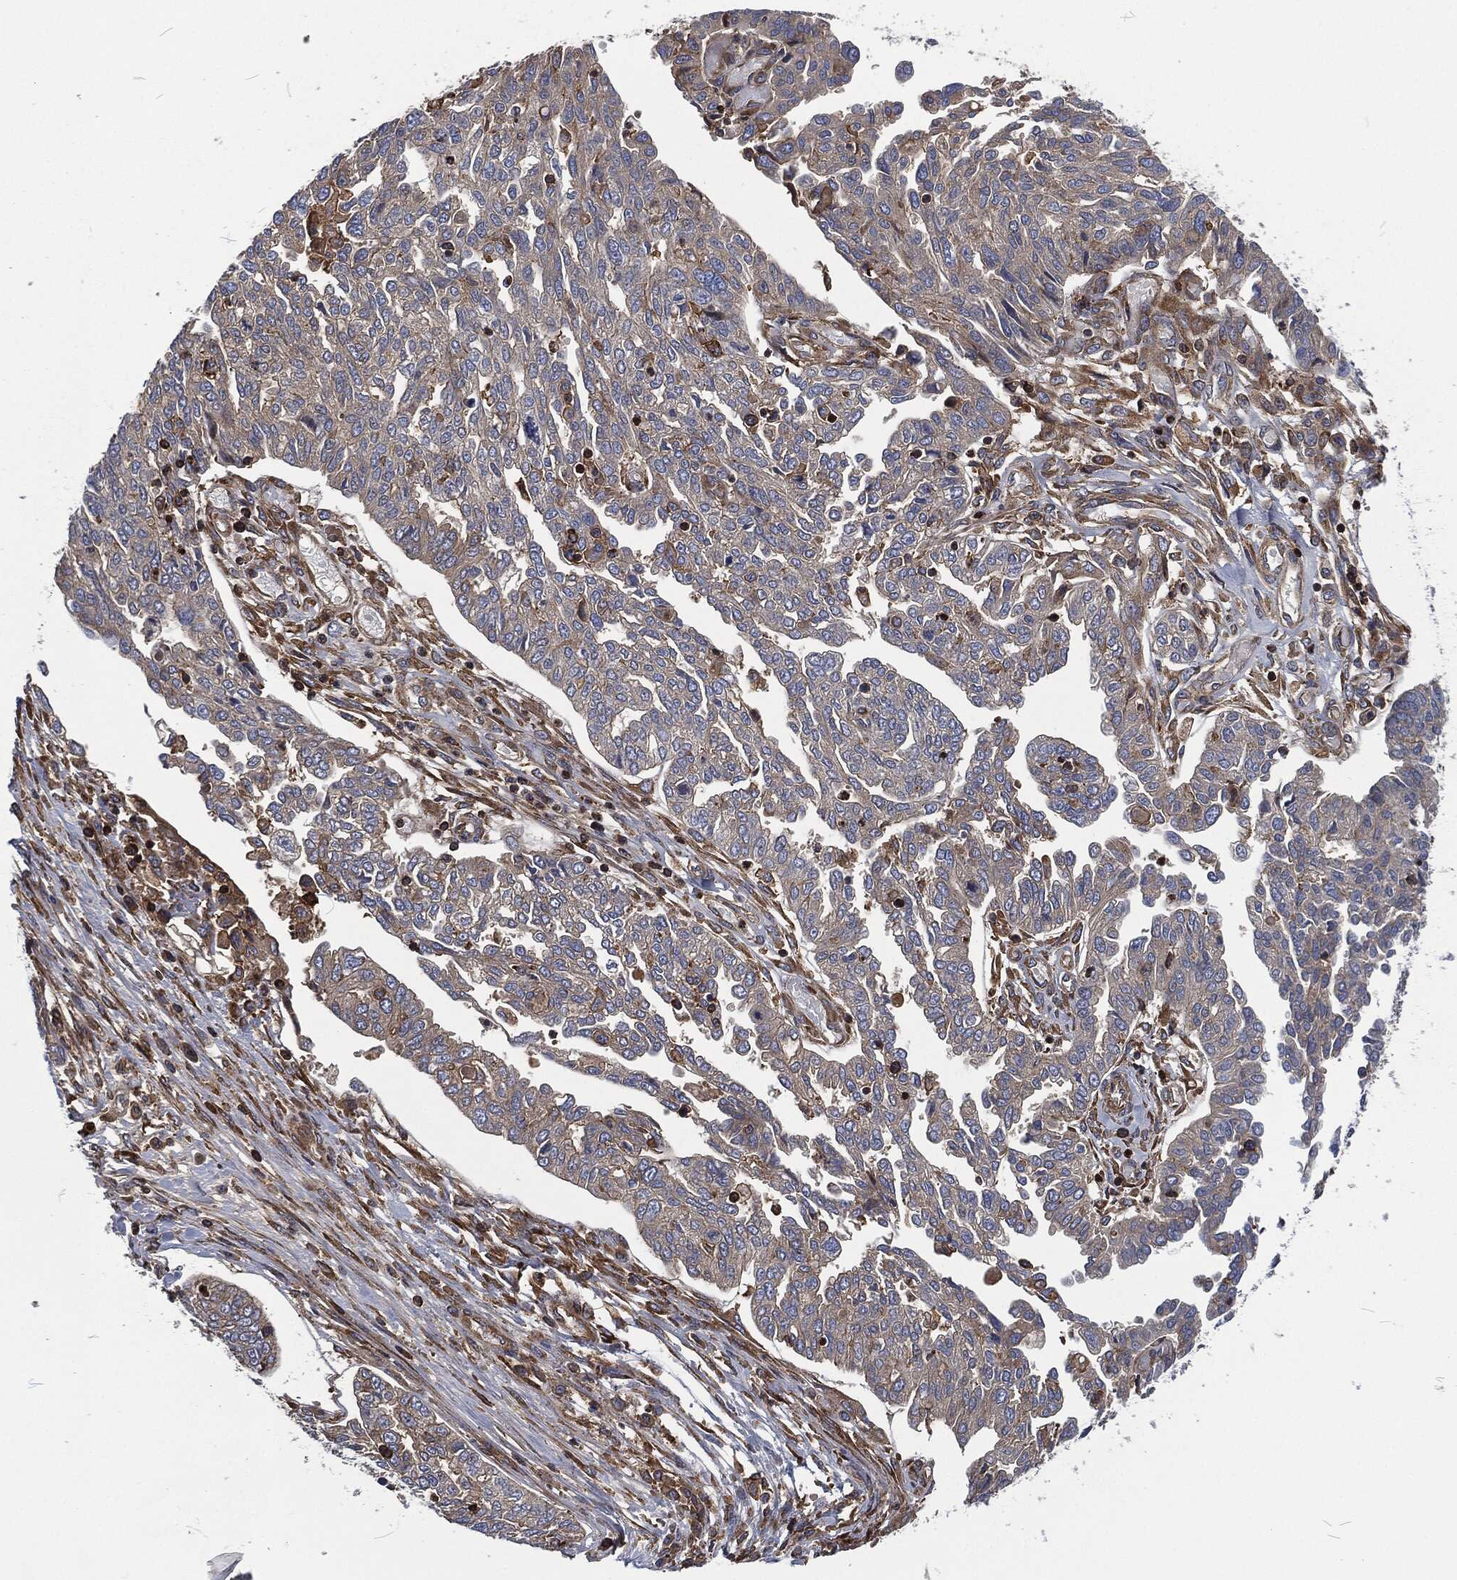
{"staining": {"intensity": "negative", "quantity": "none", "location": "none"}, "tissue": "ovarian cancer", "cell_type": "Tumor cells", "image_type": "cancer", "snomed": [{"axis": "morphology", "description": "Cystadenocarcinoma, serous, NOS"}, {"axis": "topography", "description": "Ovary"}], "caption": "Immunohistochemical staining of human ovarian cancer shows no significant positivity in tumor cells.", "gene": "LGALS9", "patient": {"sex": "female", "age": 67}}